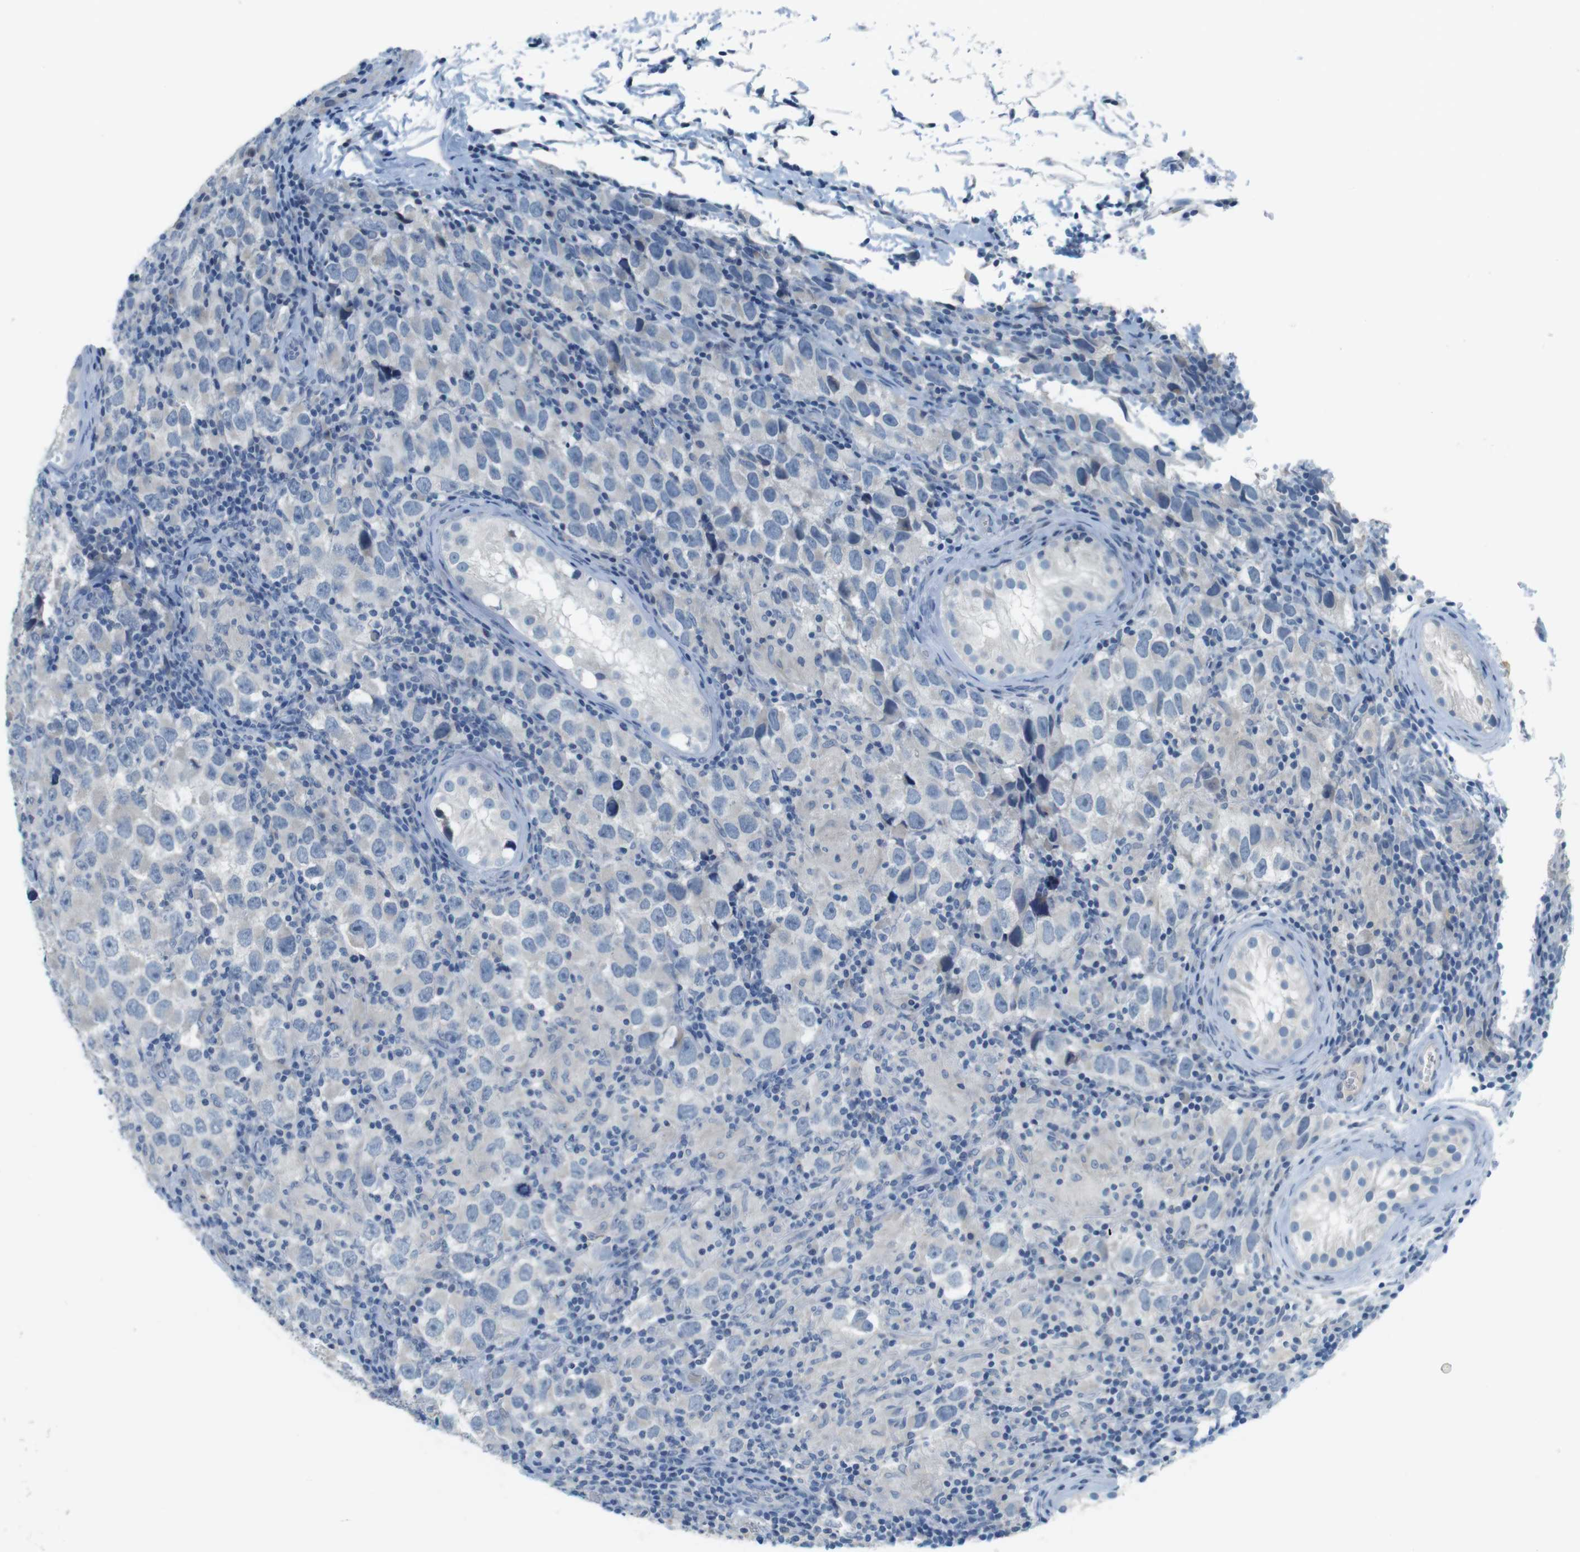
{"staining": {"intensity": "negative", "quantity": "none", "location": "none"}, "tissue": "testis cancer", "cell_type": "Tumor cells", "image_type": "cancer", "snomed": [{"axis": "morphology", "description": "Carcinoma, Embryonal, NOS"}, {"axis": "topography", "description": "Testis"}], "caption": "IHC micrograph of neoplastic tissue: testis cancer (embryonal carcinoma) stained with DAB exhibits no significant protein positivity in tumor cells.", "gene": "MUC5B", "patient": {"sex": "male", "age": 21}}